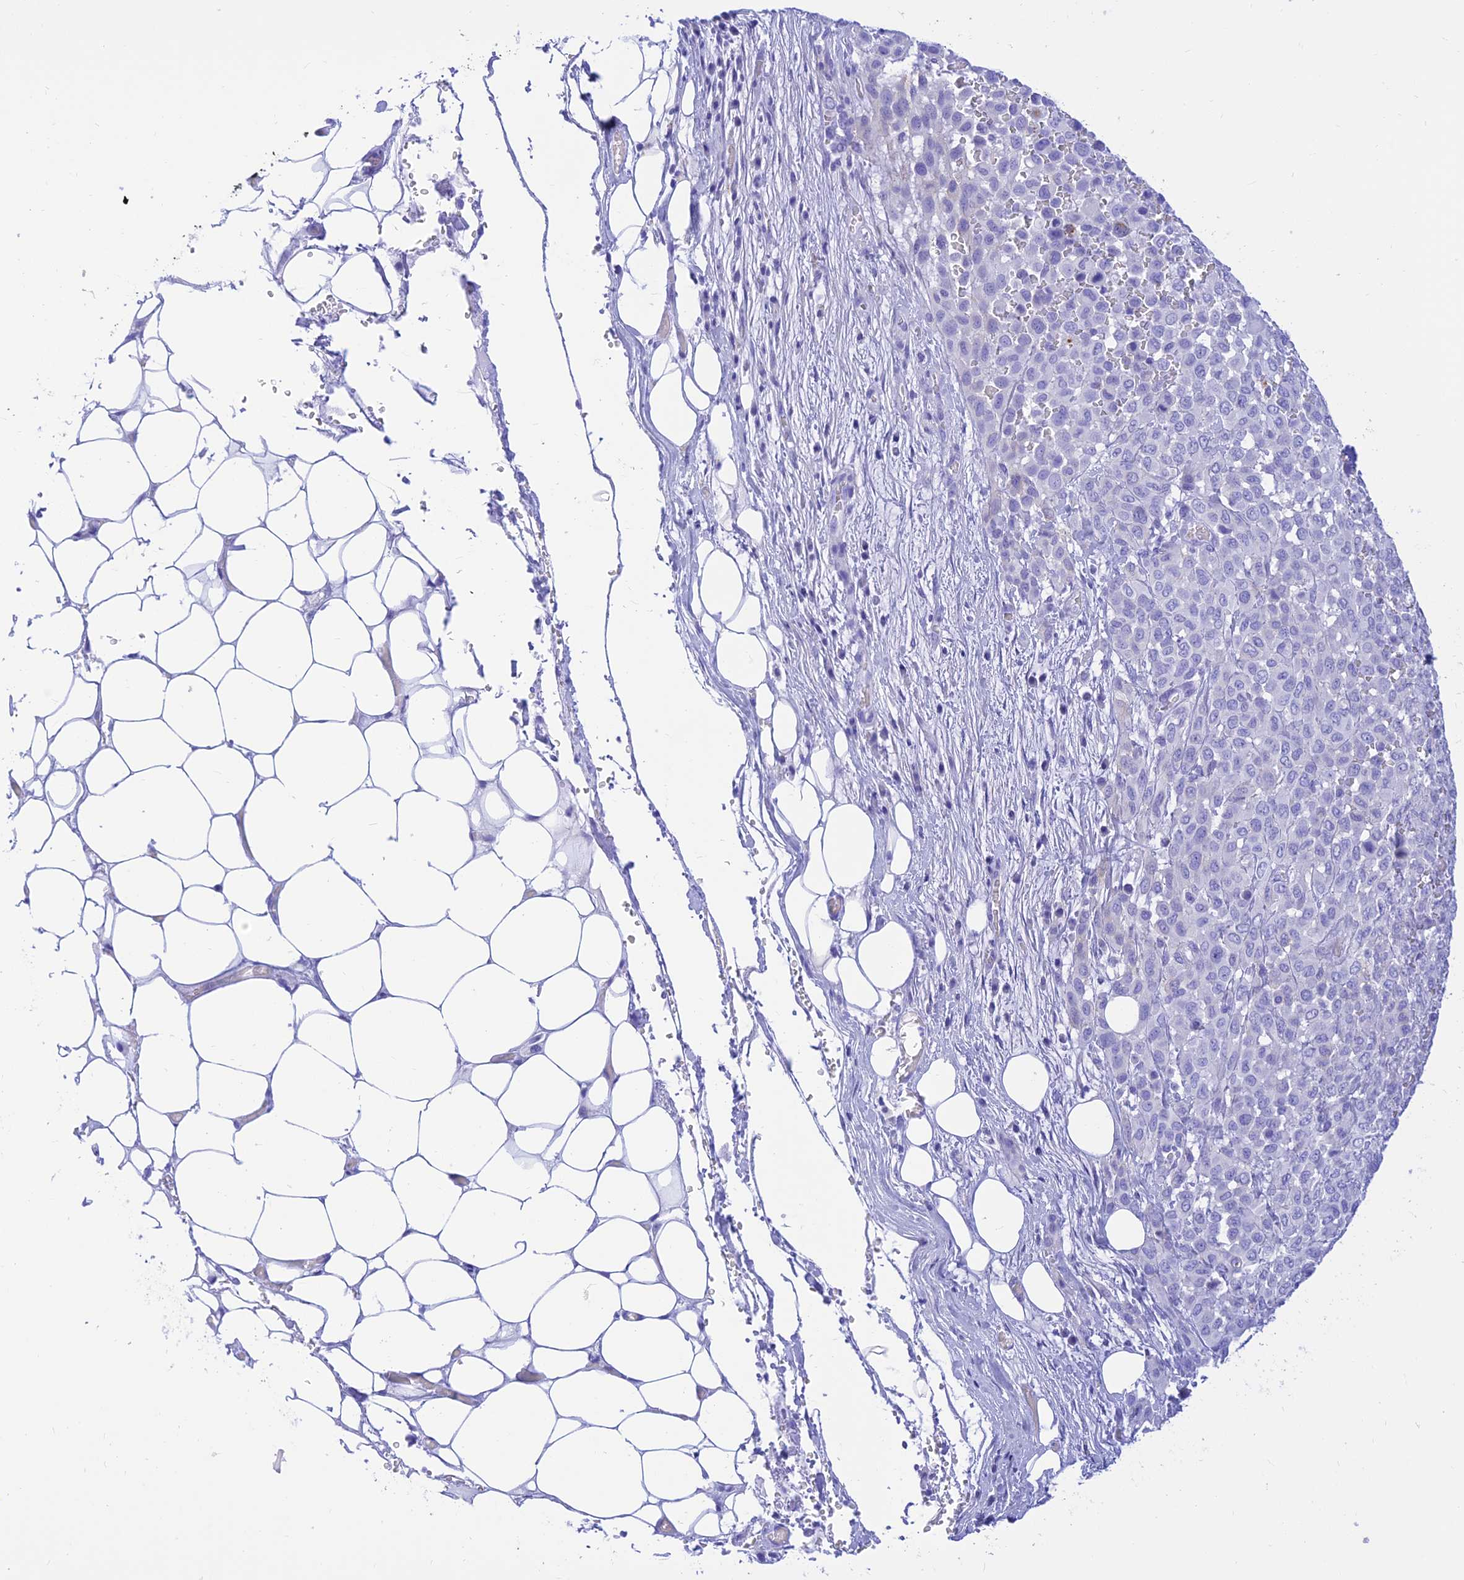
{"staining": {"intensity": "negative", "quantity": "none", "location": "none"}, "tissue": "melanoma", "cell_type": "Tumor cells", "image_type": "cancer", "snomed": [{"axis": "morphology", "description": "Malignant melanoma, Metastatic site"}, {"axis": "topography", "description": "Skin"}], "caption": "Image shows no significant protein positivity in tumor cells of malignant melanoma (metastatic site).", "gene": "PRNP", "patient": {"sex": "female", "age": 81}}